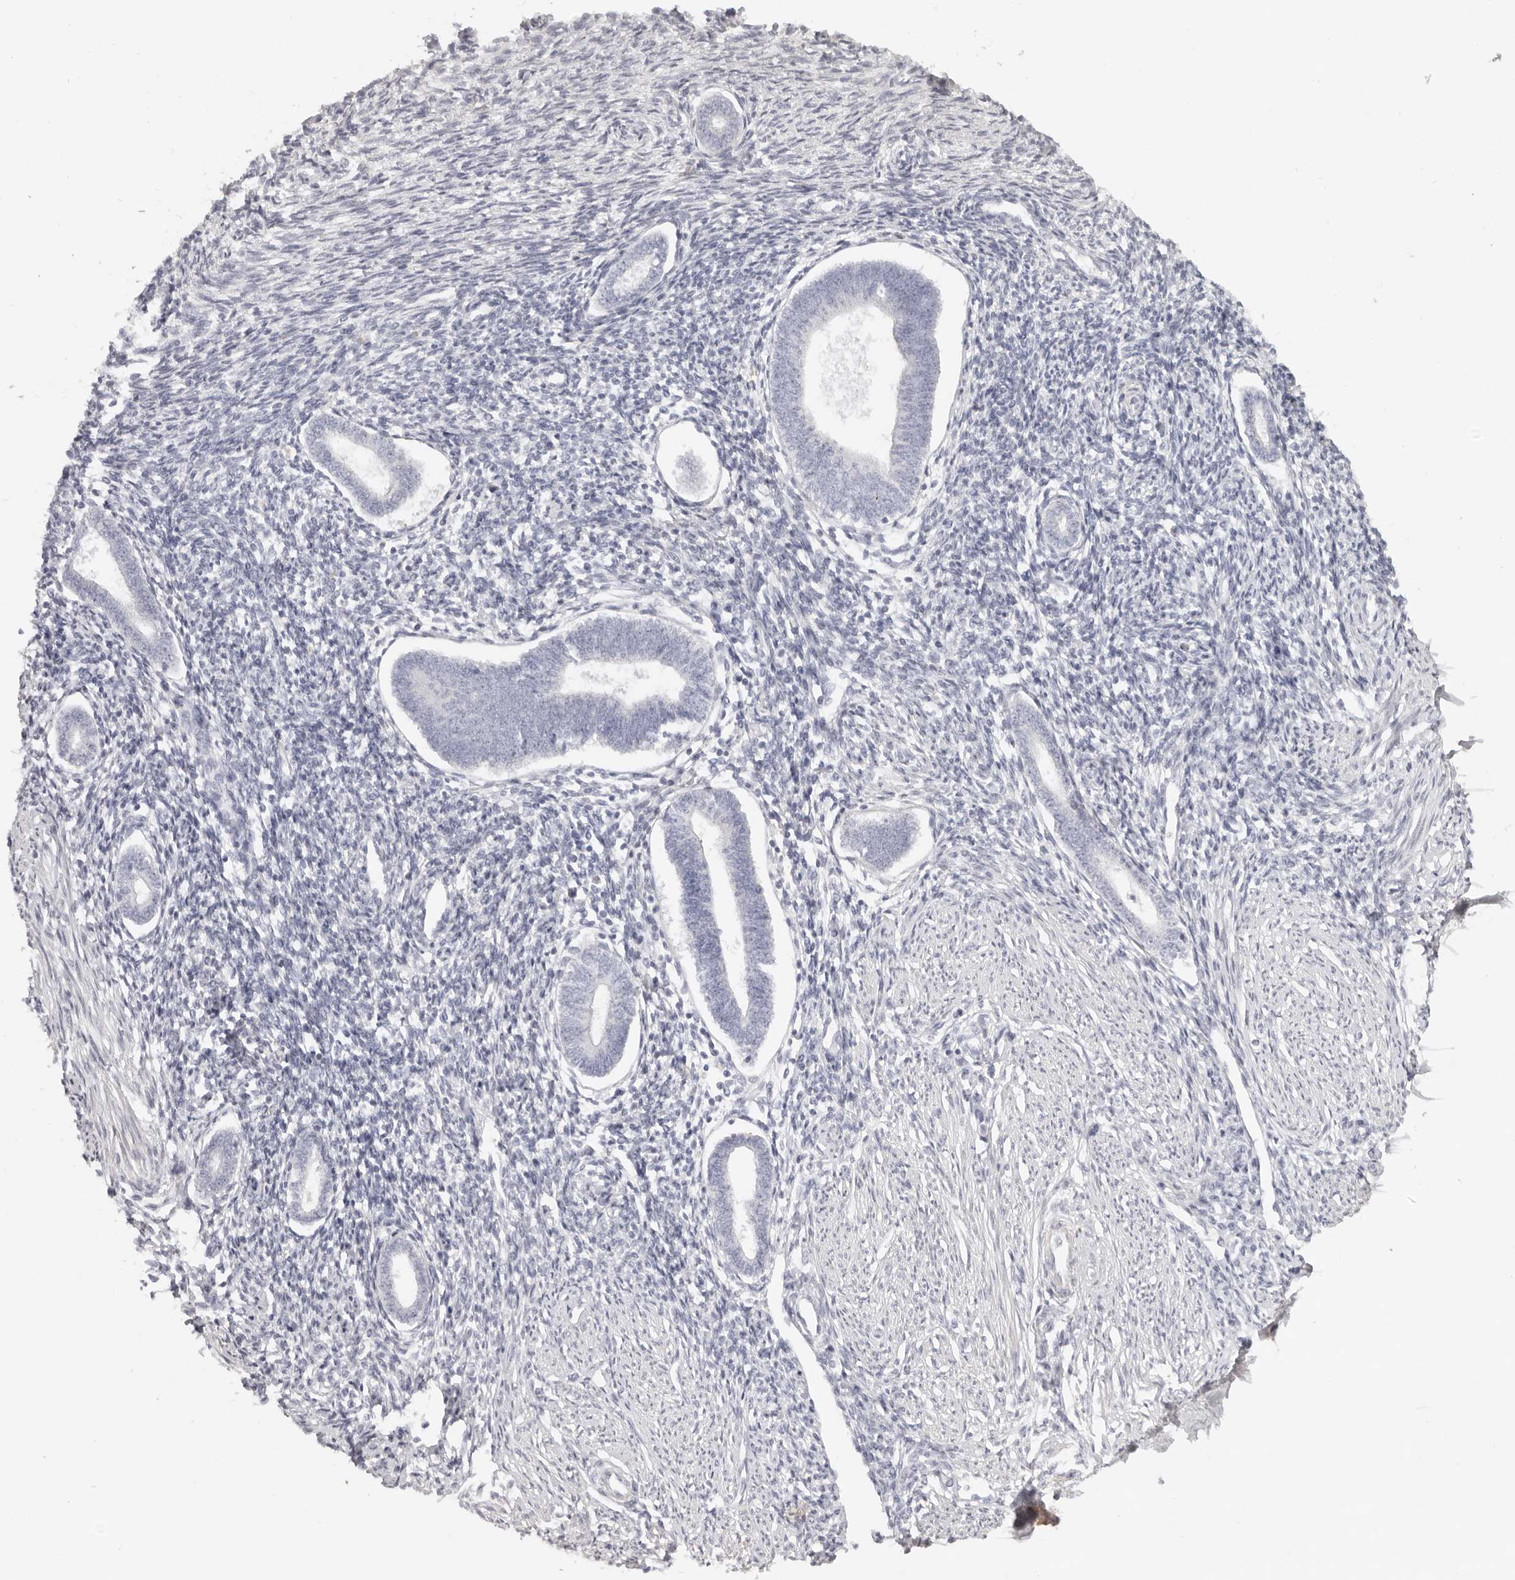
{"staining": {"intensity": "negative", "quantity": "none", "location": "none"}, "tissue": "endometrium", "cell_type": "Cells in endometrial stroma", "image_type": "normal", "snomed": [{"axis": "morphology", "description": "Normal tissue, NOS"}, {"axis": "topography", "description": "Endometrium"}], "caption": "Immunohistochemical staining of normal human endometrium reveals no significant positivity in cells in endometrial stroma.", "gene": "RXFP1", "patient": {"sex": "female", "age": 56}}